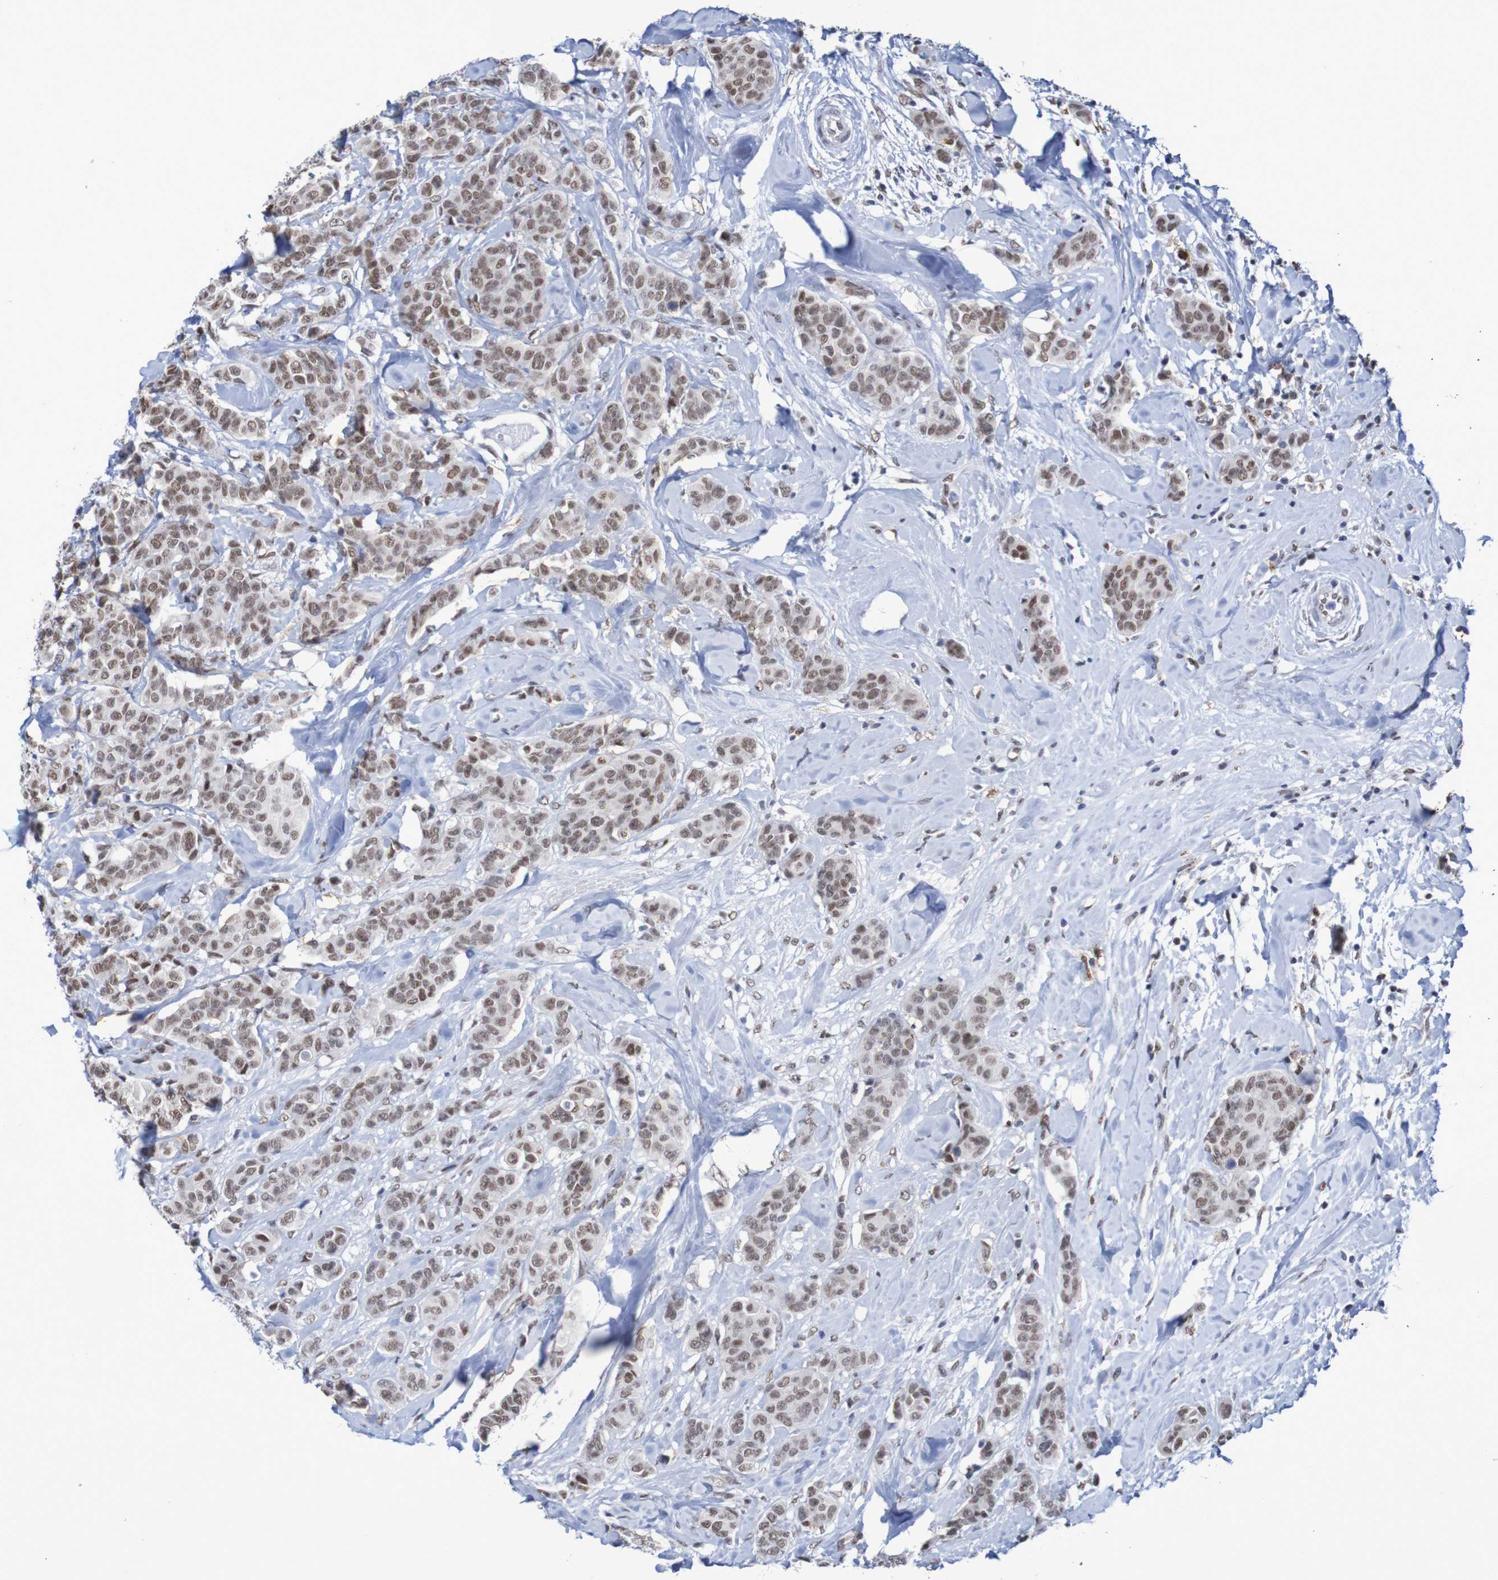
{"staining": {"intensity": "moderate", "quantity": ">75%", "location": "nuclear"}, "tissue": "breast cancer", "cell_type": "Tumor cells", "image_type": "cancer", "snomed": [{"axis": "morphology", "description": "Normal tissue, NOS"}, {"axis": "morphology", "description": "Duct carcinoma"}, {"axis": "topography", "description": "Breast"}], "caption": "Brown immunohistochemical staining in human breast cancer reveals moderate nuclear staining in about >75% of tumor cells. The staining was performed using DAB (3,3'-diaminobenzidine), with brown indicating positive protein expression. Nuclei are stained blue with hematoxylin.", "gene": "MRTFB", "patient": {"sex": "female", "age": 40}}